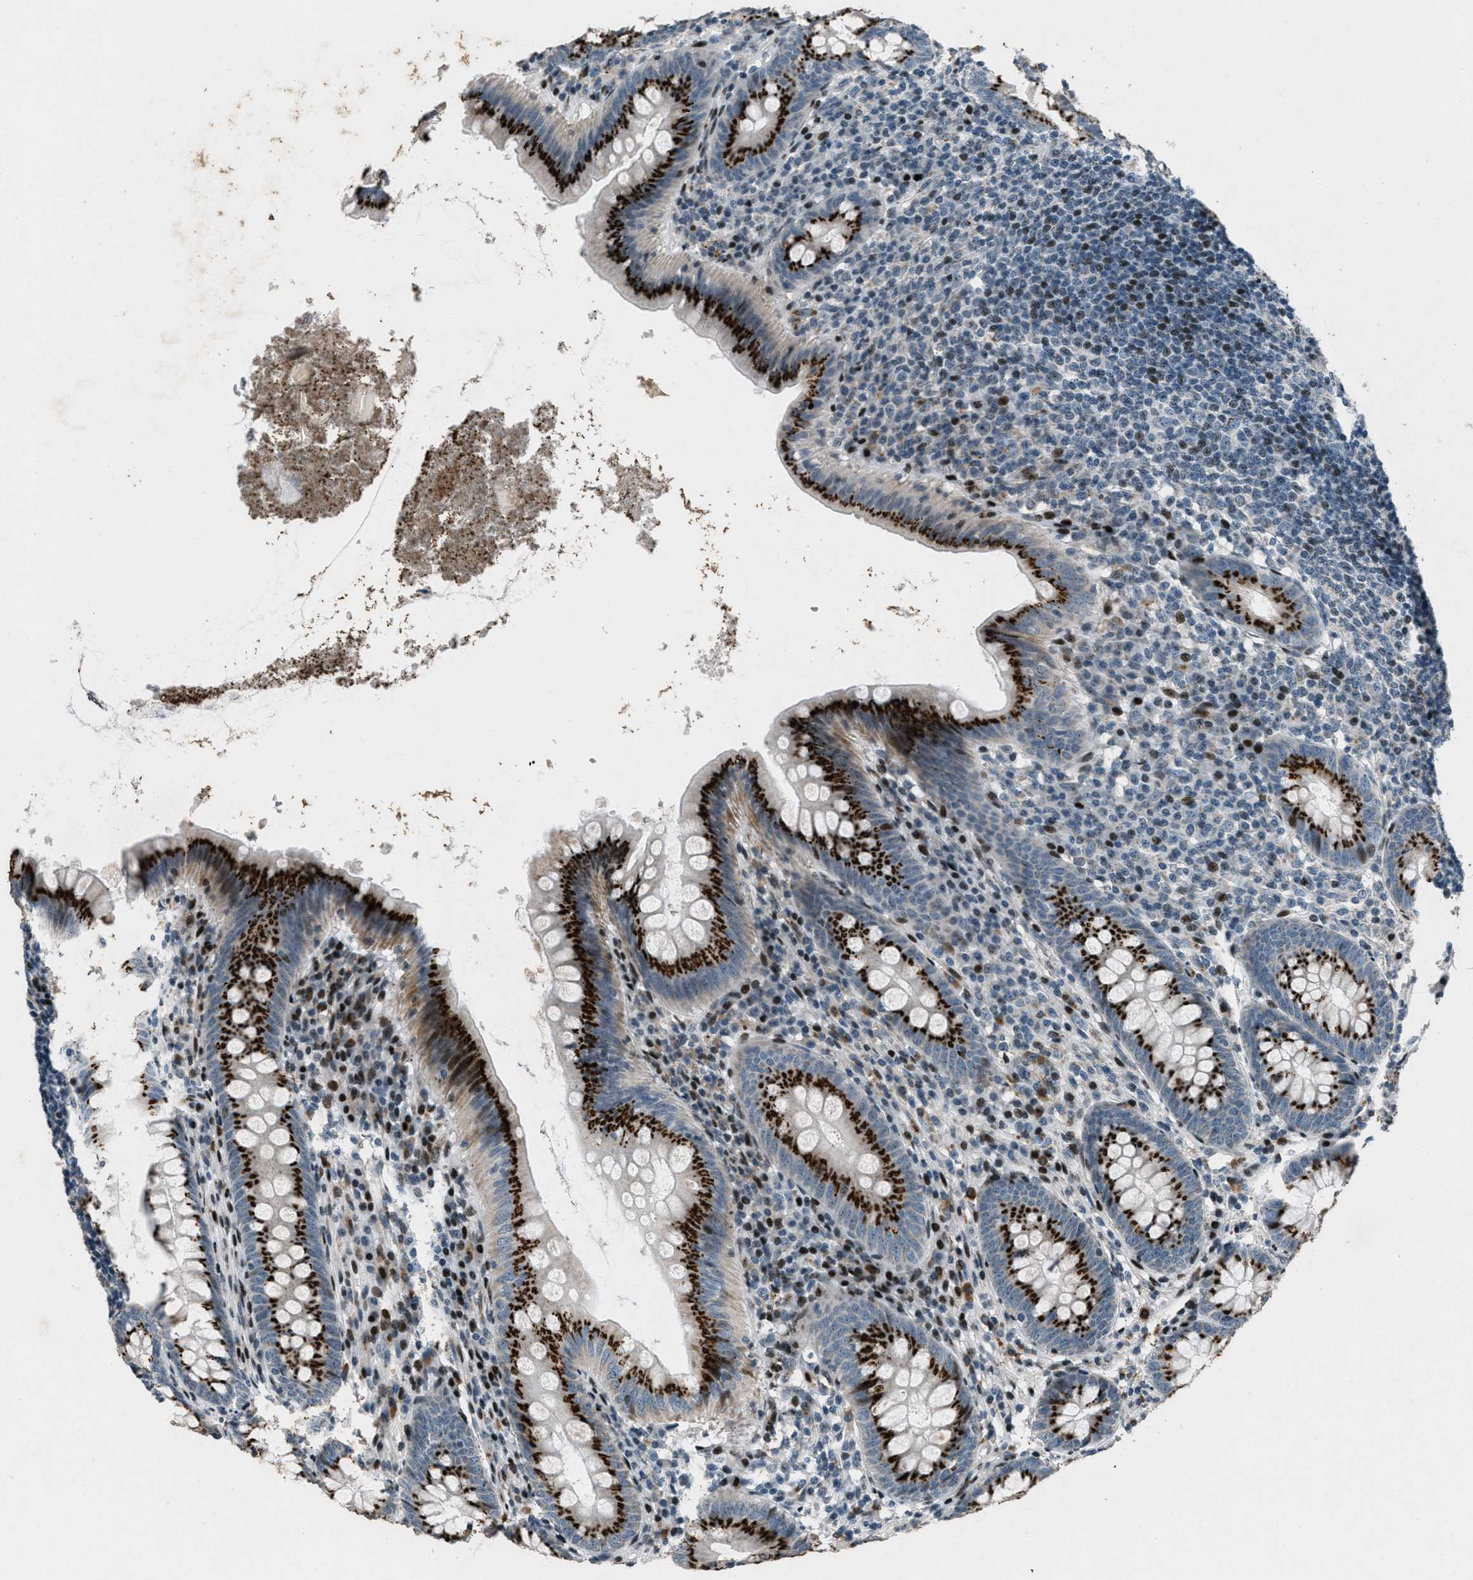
{"staining": {"intensity": "strong", "quantity": ">75%", "location": "cytoplasmic/membranous"}, "tissue": "appendix", "cell_type": "Glandular cells", "image_type": "normal", "snomed": [{"axis": "morphology", "description": "Normal tissue, NOS"}, {"axis": "topography", "description": "Appendix"}], "caption": "A high amount of strong cytoplasmic/membranous staining is seen in approximately >75% of glandular cells in normal appendix. (Brightfield microscopy of DAB IHC at high magnification).", "gene": "GPC6", "patient": {"sex": "male", "age": 56}}